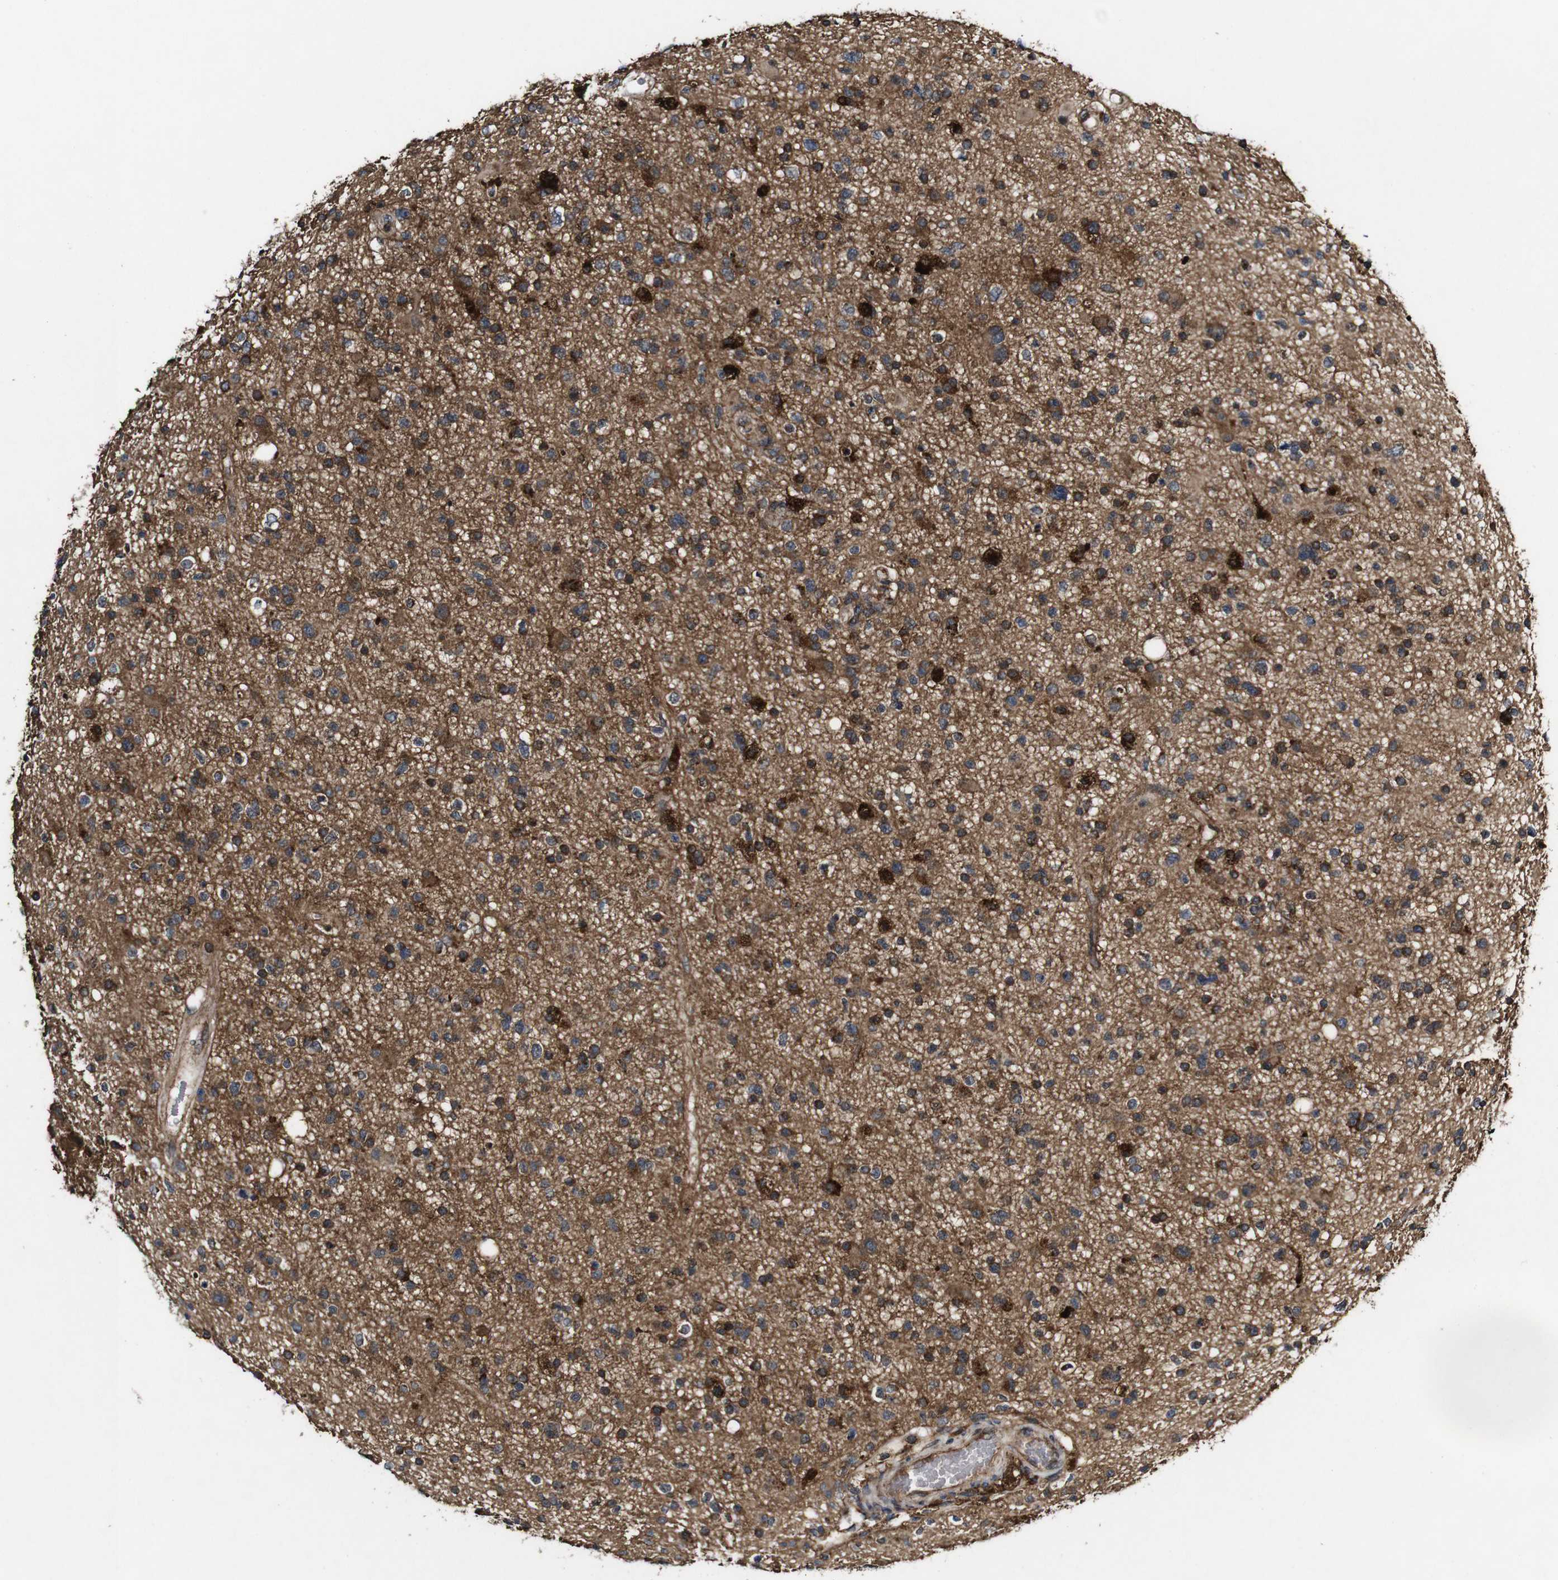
{"staining": {"intensity": "strong", "quantity": "25%-75%", "location": "cytoplasmic/membranous"}, "tissue": "glioma", "cell_type": "Tumor cells", "image_type": "cancer", "snomed": [{"axis": "morphology", "description": "Glioma, malignant, High grade"}, {"axis": "topography", "description": "Brain"}], "caption": "The image reveals a brown stain indicating the presence of a protein in the cytoplasmic/membranous of tumor cells in glioma. The protein of interest is stained brown, and the nuclei are stained in blue (DAB IHC with brightfield microscopy, high magnification).", "gene": "BTN3A3", "patient": {"sex": "male", "age": 33}}